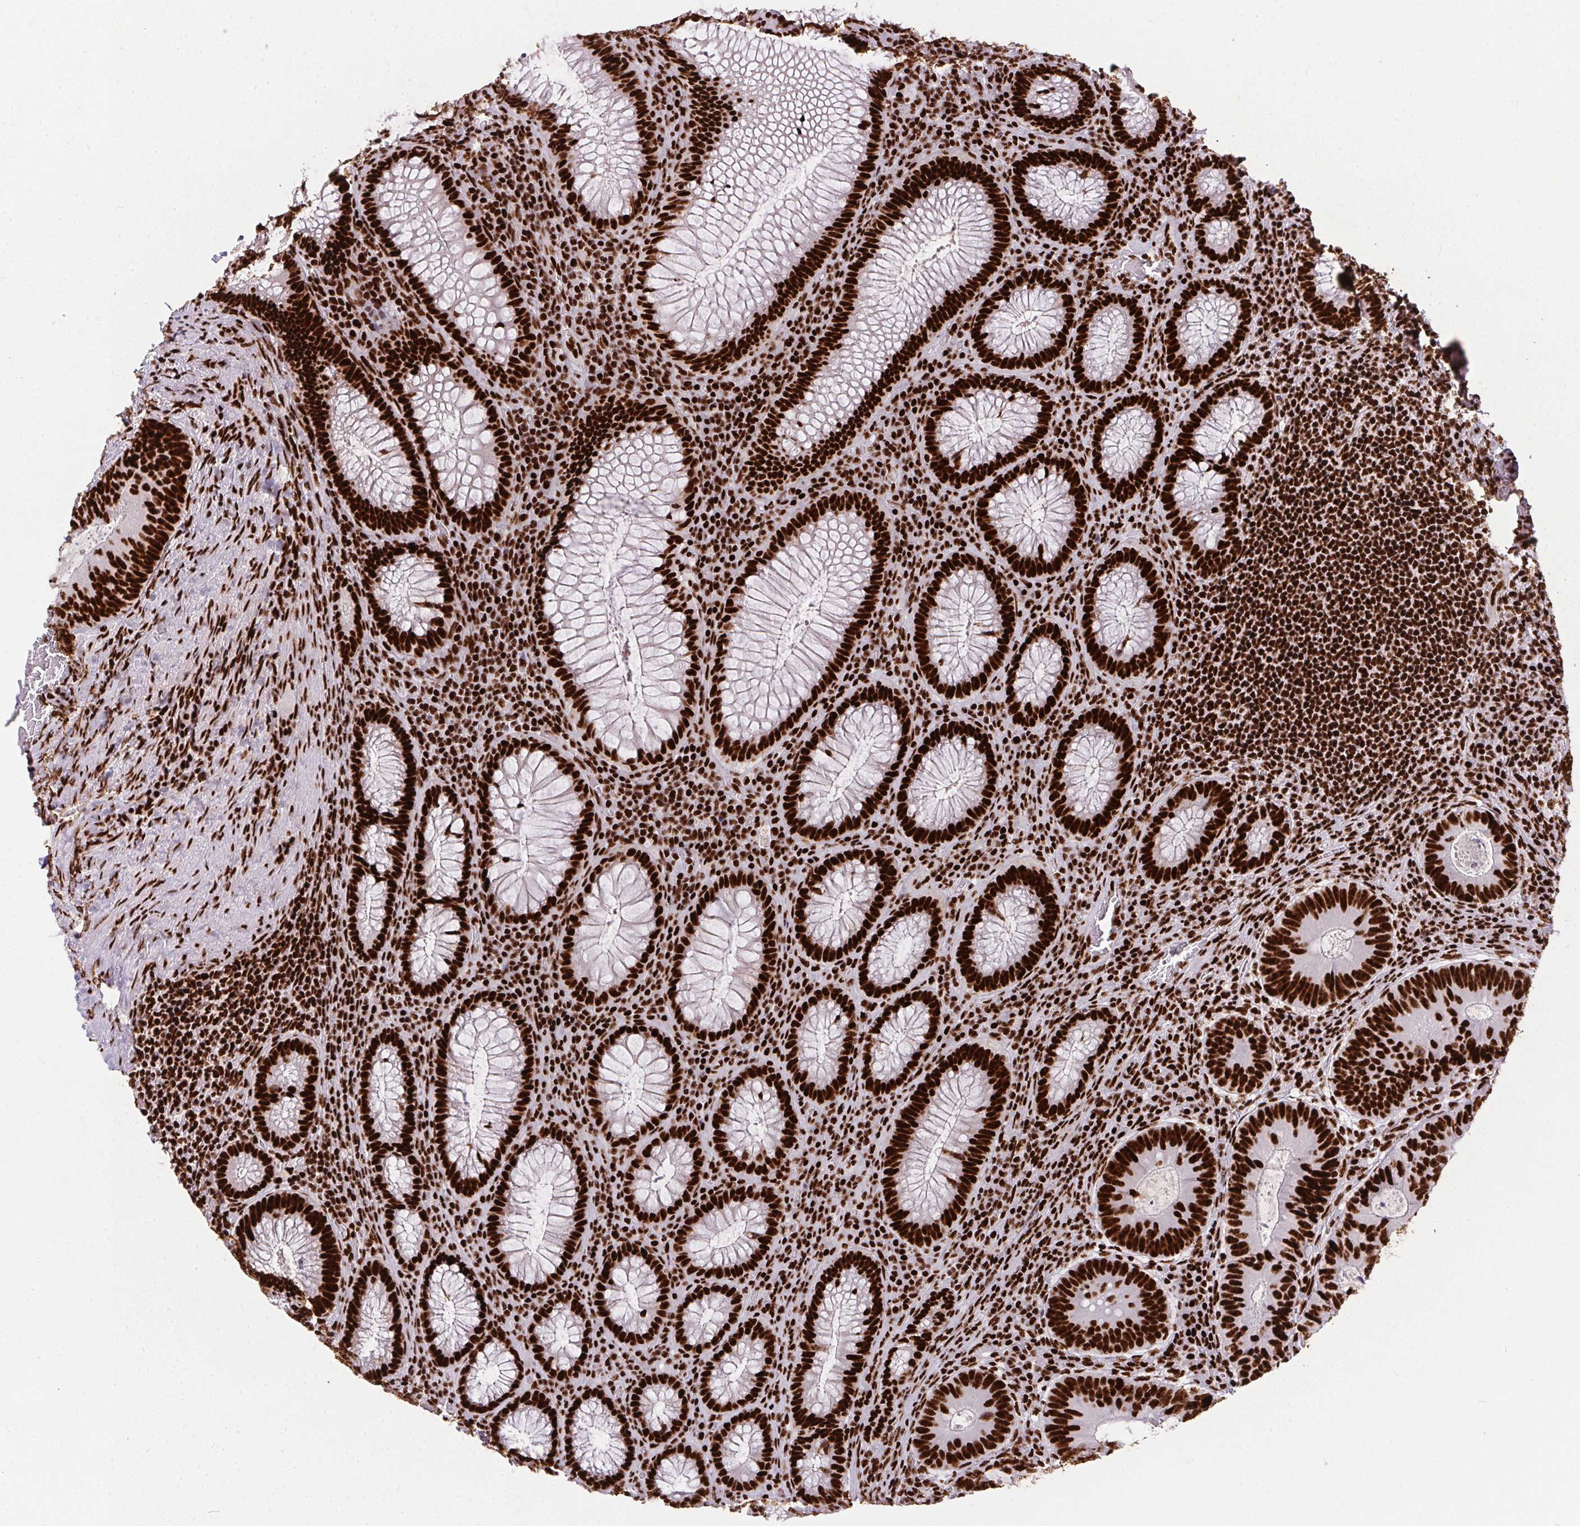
{"staining": {"intensity": "strong", "quantity": ">75%", "location": "nuclear"}, "tissue": "colorectal cancer", "cell_type": "Tumor cells", "image_type": "cancer", "snomed": [{"axis": "morphology", "description": "Adenocarcinoma, NOS"}, {"axis": "topography", "description": "Colon"}], "caption": "Protein expression analysis of colorectal cancer (adenocarcinoma) displays strong nuclear expression in approximately >75% of tumor cells.", "gene": "PAGE3", "patient": {"sex": "male", "age": 67}}